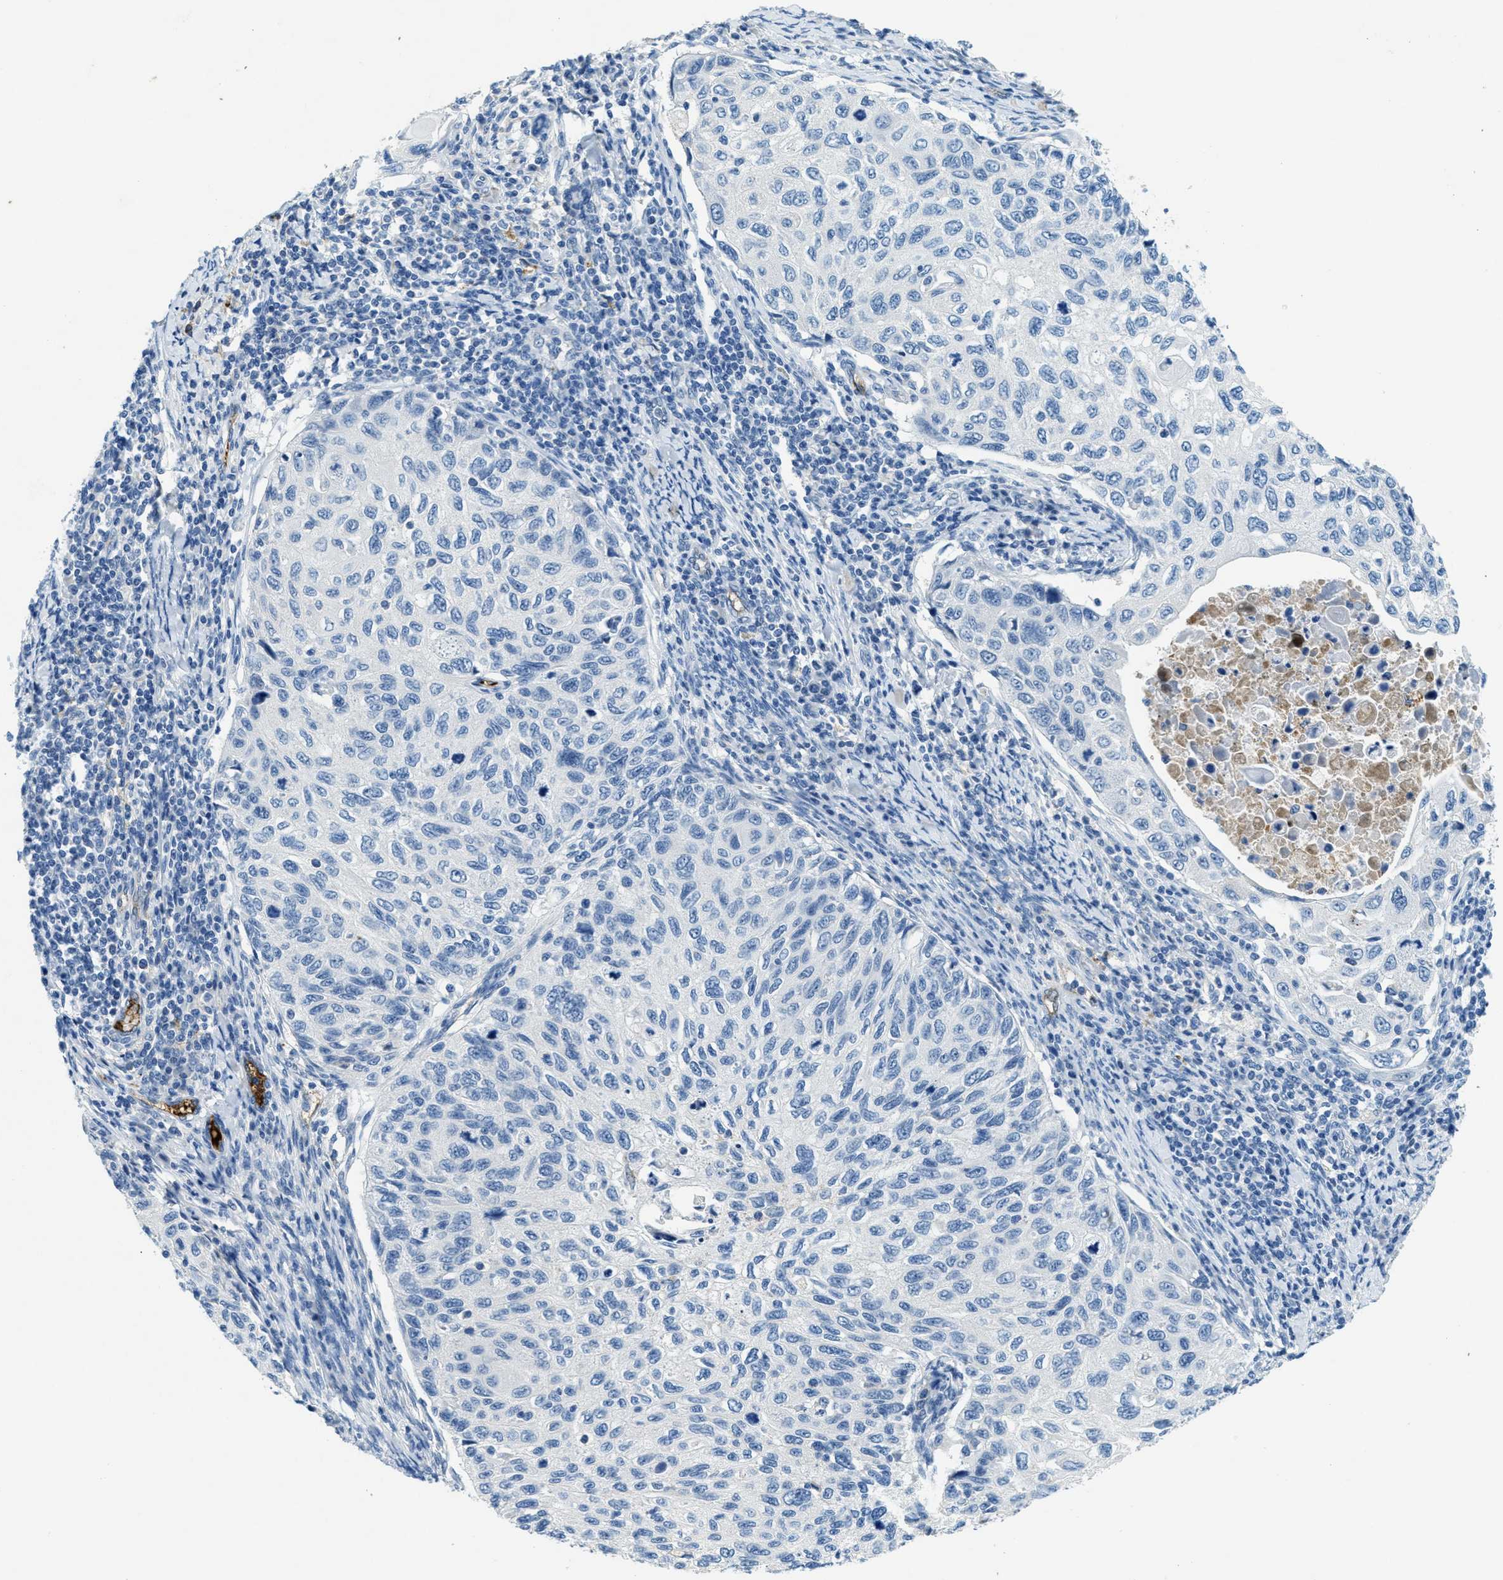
{"staining": {"intensity": "negative", "quantity": "none", "location": "none"}, "tissue": "cervical cancer", "cell_type": "Tumor cells", "image_type": "cancer", "snomed": [{"axis": "morphology", "description": "Squamous cell carcinoma, NOS"}, {"axis": "topography", "description": "Cervix"}], "caption": "The micrograph shows no staining of tumor cells in cervical squamous cell carcinoma. The staining was performed using DAB (3,3'-diaminobenzidine) to visualize the protein expression in brown, while the nuclei were stained in blue with hematoxylin (Magnification: 20x).", "gene": "A2M", "patient": {"sex": "female", "age": 70}}